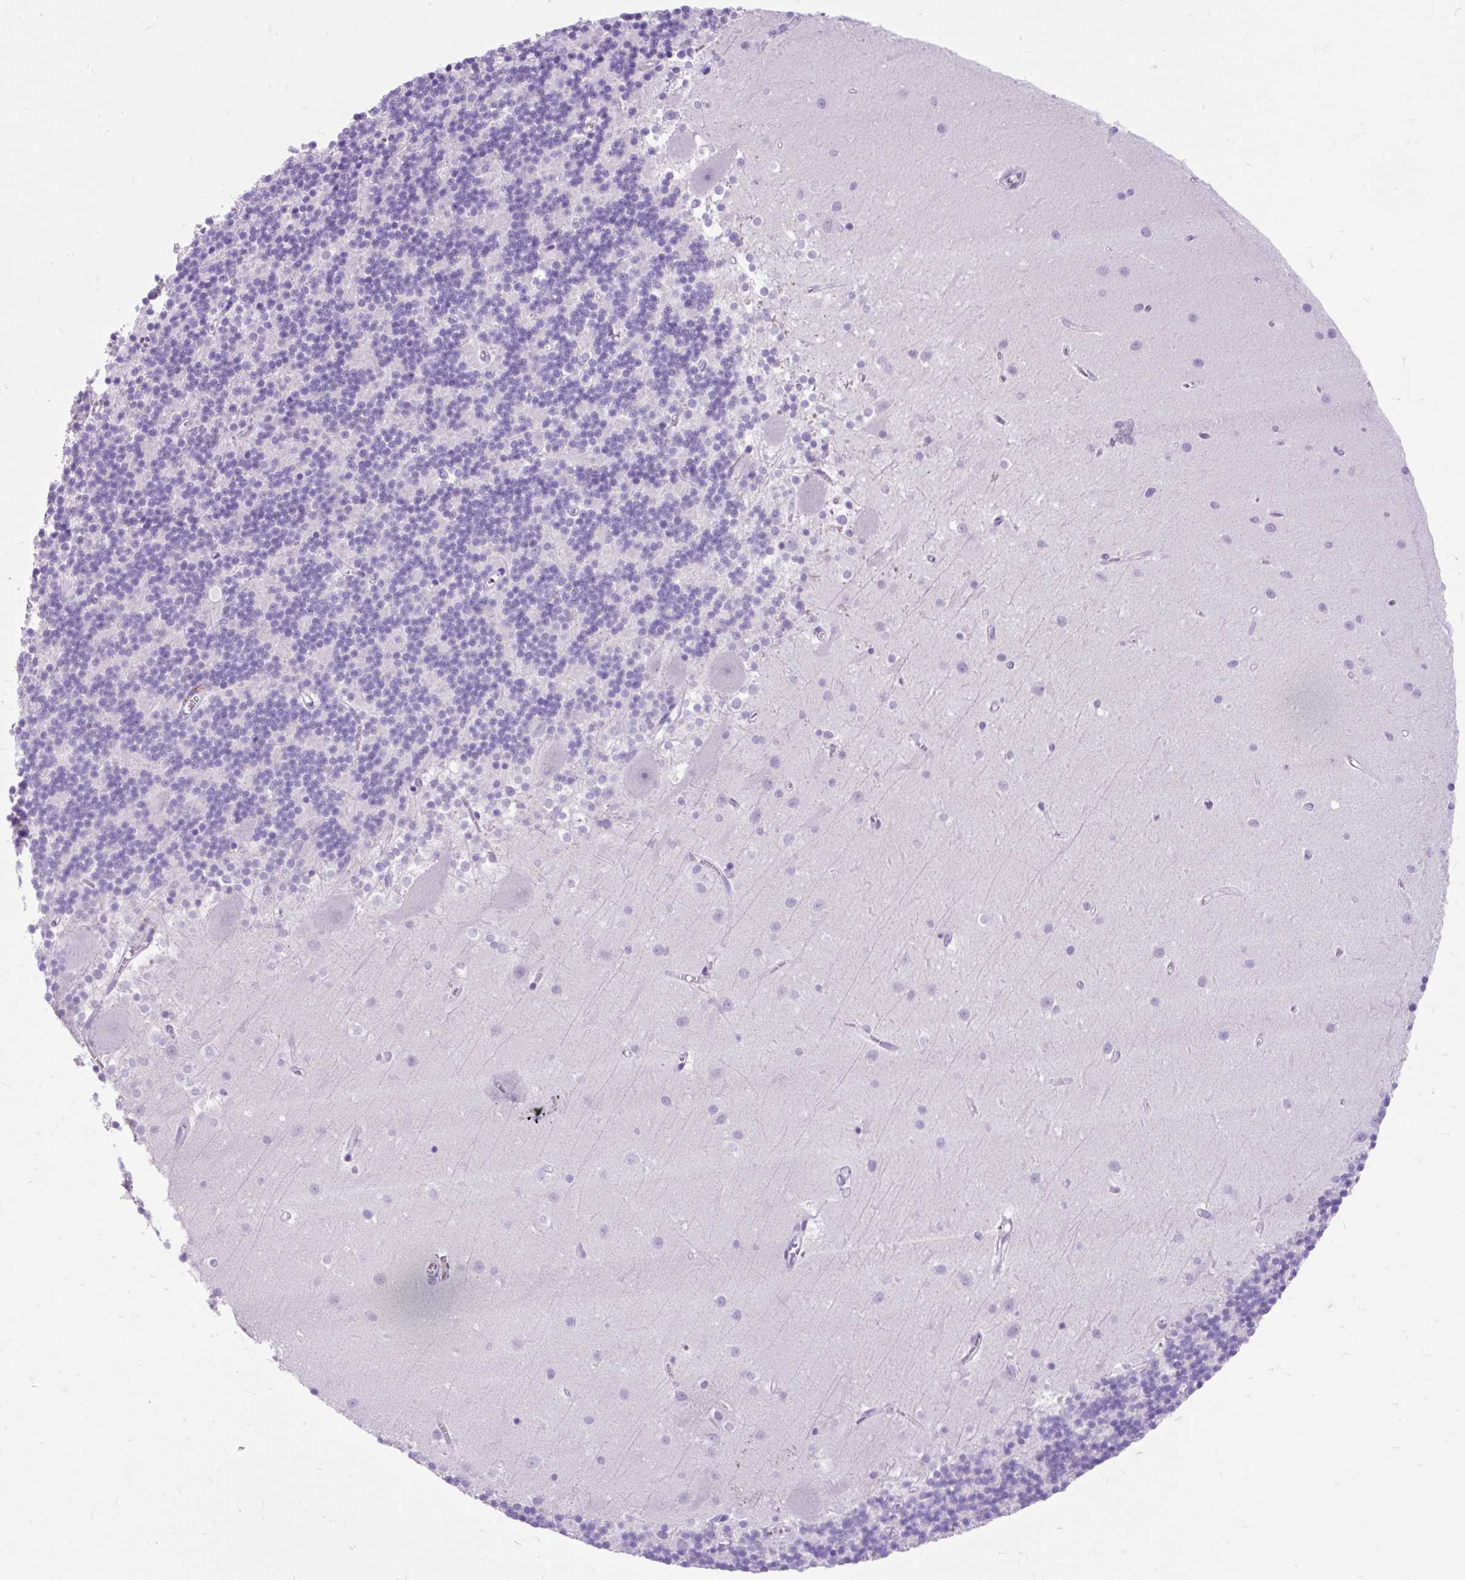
{"staining": {"intensity": "negative", "quantity": "none", "location": "none"}, "tissue": "cerebellum", "cell_type": "Cells in granular layer", "image_type": "normal", "snomed": [{"axis": "morphology", "description": "Normal tissue, NOS"}, {"axis": "topography", "description": "Cerebellum"}], "caption": "Normal cerebellum was stained to show a protein in brown. There is no significant positivity in cells in granular layer.", "gene": "SCGB1A1", "patient": {"sex": "male", "age": 54}}